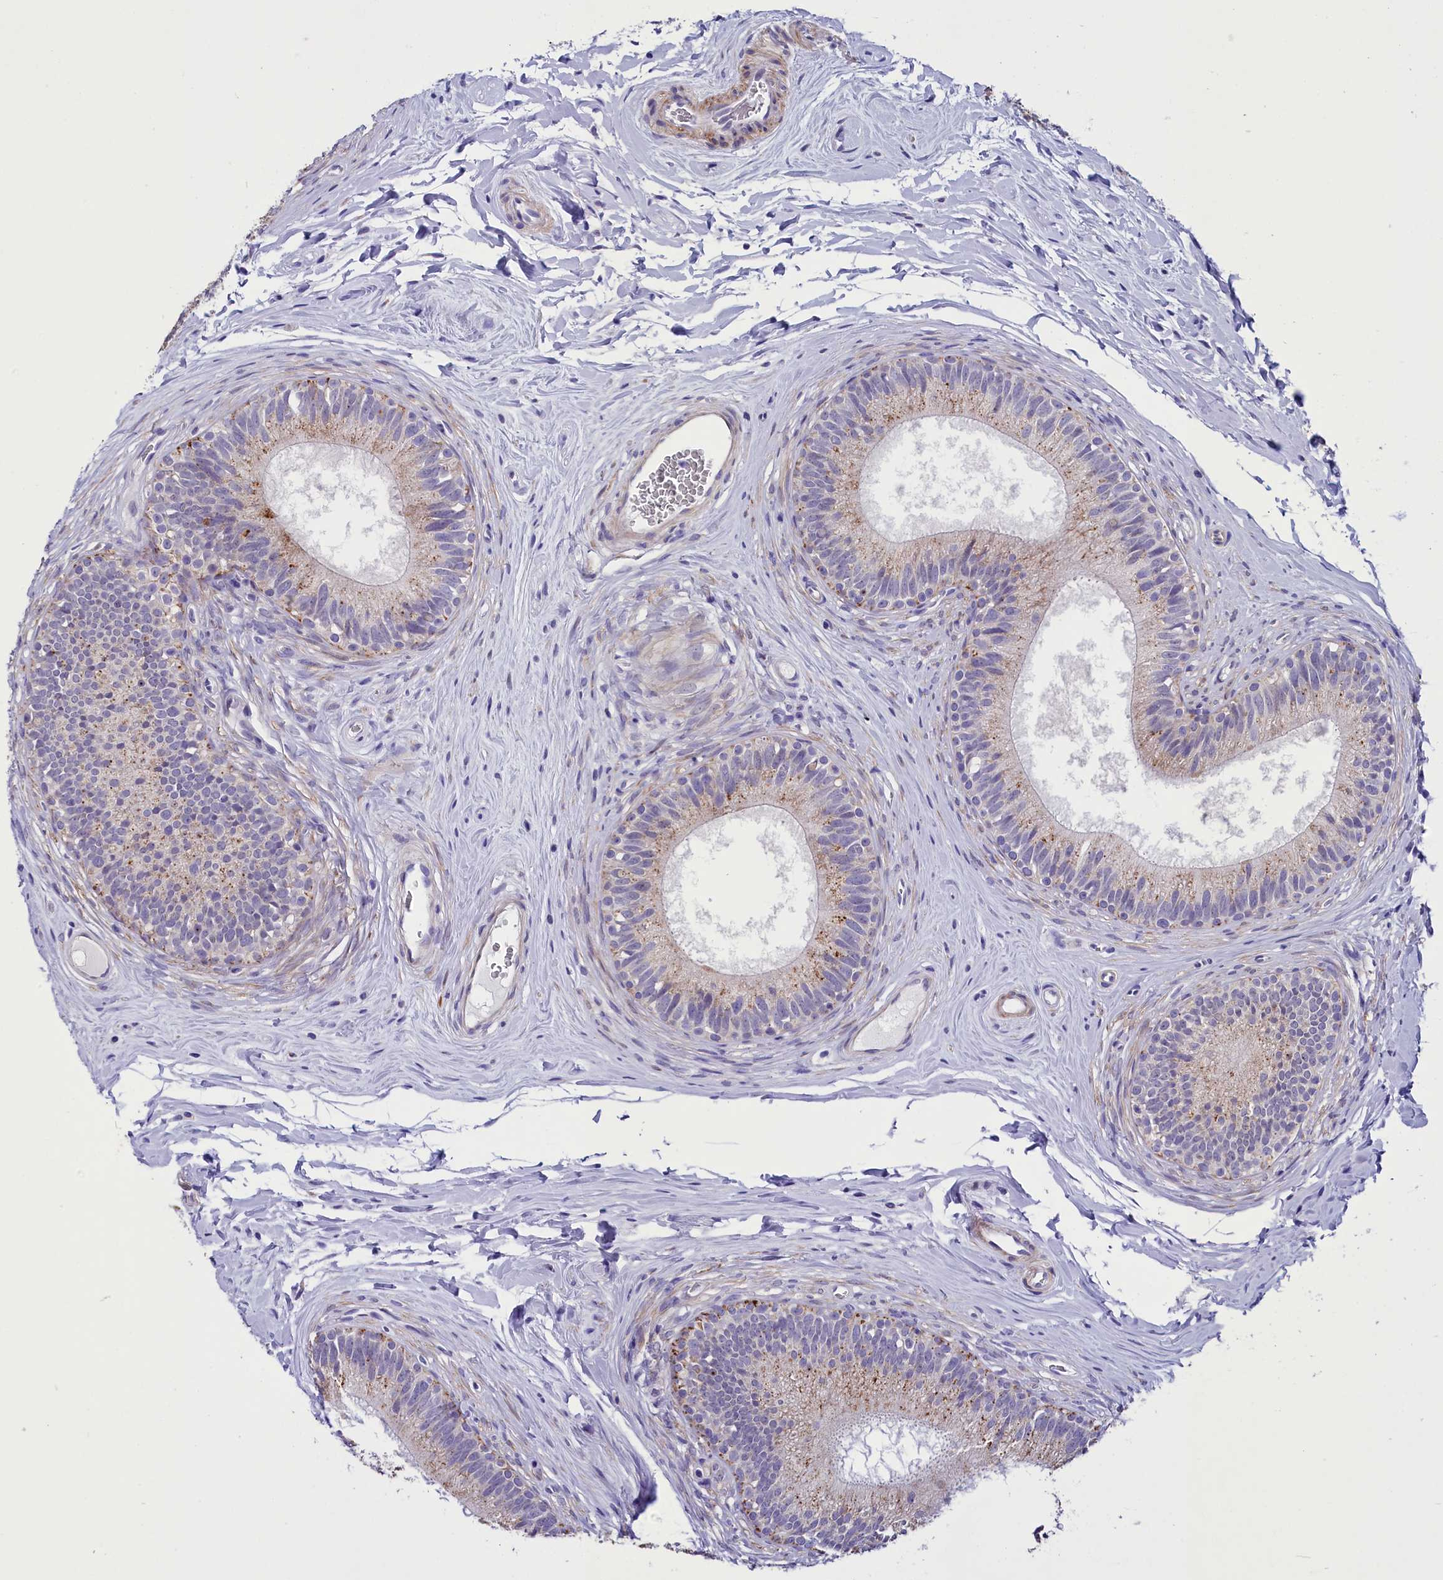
{"staining": {"intensity": "weak", "quantity": "25%-75%", "location": "cytoplasmic/membranous"}, "tissue": "epididymis", "cell_type": "Glandular cells", "image_type": "normal", "snomed": [{"axis": "morphology", "description": "Normal tissue, NOS"}, {"axis": "topography", "description": "Epididymis"}], "caption": "A brown stain highlights weak cytoplasmic/membranous positivity of a protein in glandular cells of unremarkable epididymis.", "gene": "SCD5", "patient": {"sex": "male", "age": 33}}